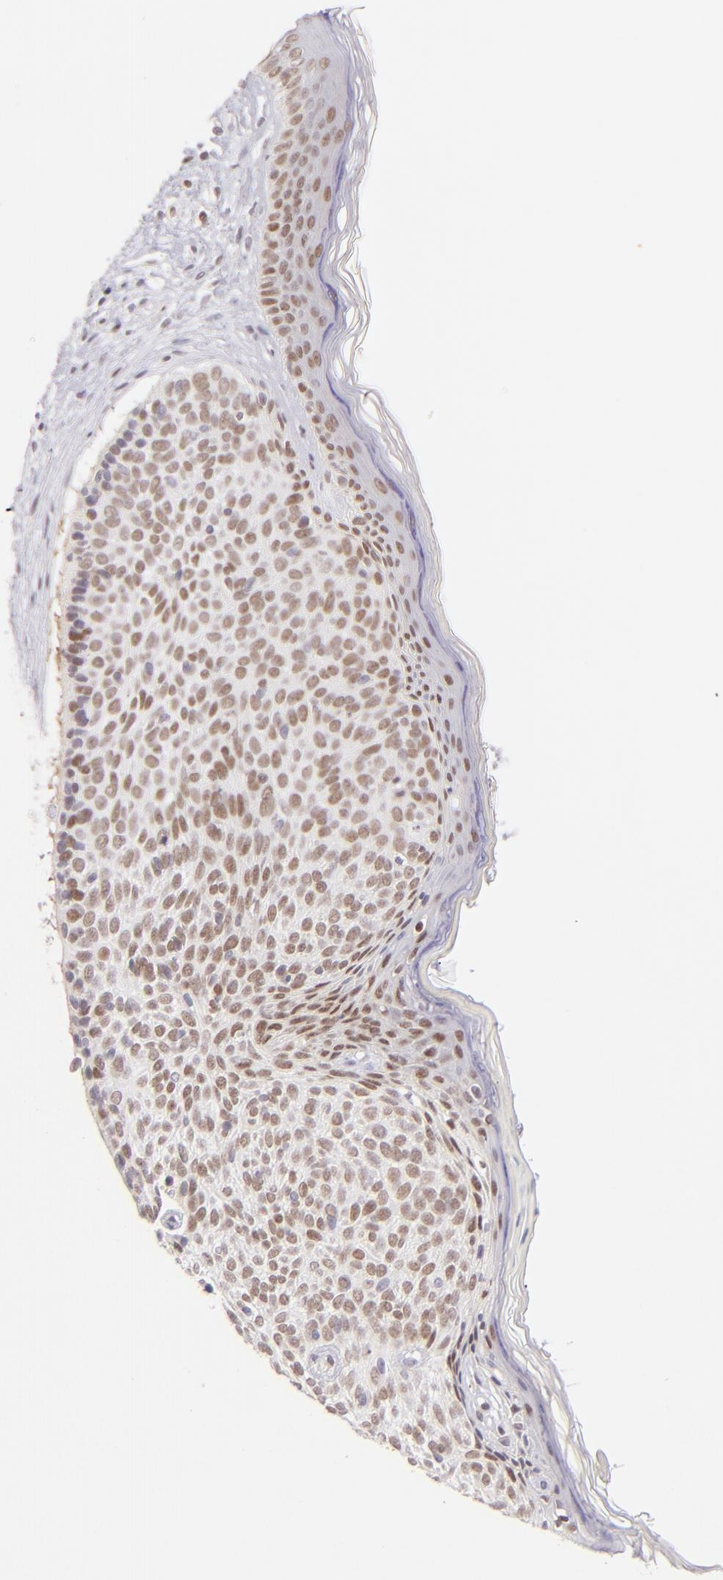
{"staining": {"intensity": "moderate", "quantity": ">75%", "location": "nuclear"}, "tissue": "skin cancer", "cell_type": "Tumor cells", "image_type": "cancer", "snomed": [{"axis": "morphology", "description": "Basal cell carcinoma"}, {"axis": "topography", "description": "Skin"}], "caption": "IHC image of neoplastic tissue: skin cancer (basal cell carcinoma) stained using immunohistochemistry (IHC) reveals medium levels of moderate protein expression localized specifically in the nuclear of tumor cells, appearing as a nuclear brown color.", "gene": "POU2F1", "patient": {"sex": "female", "age": 78}}